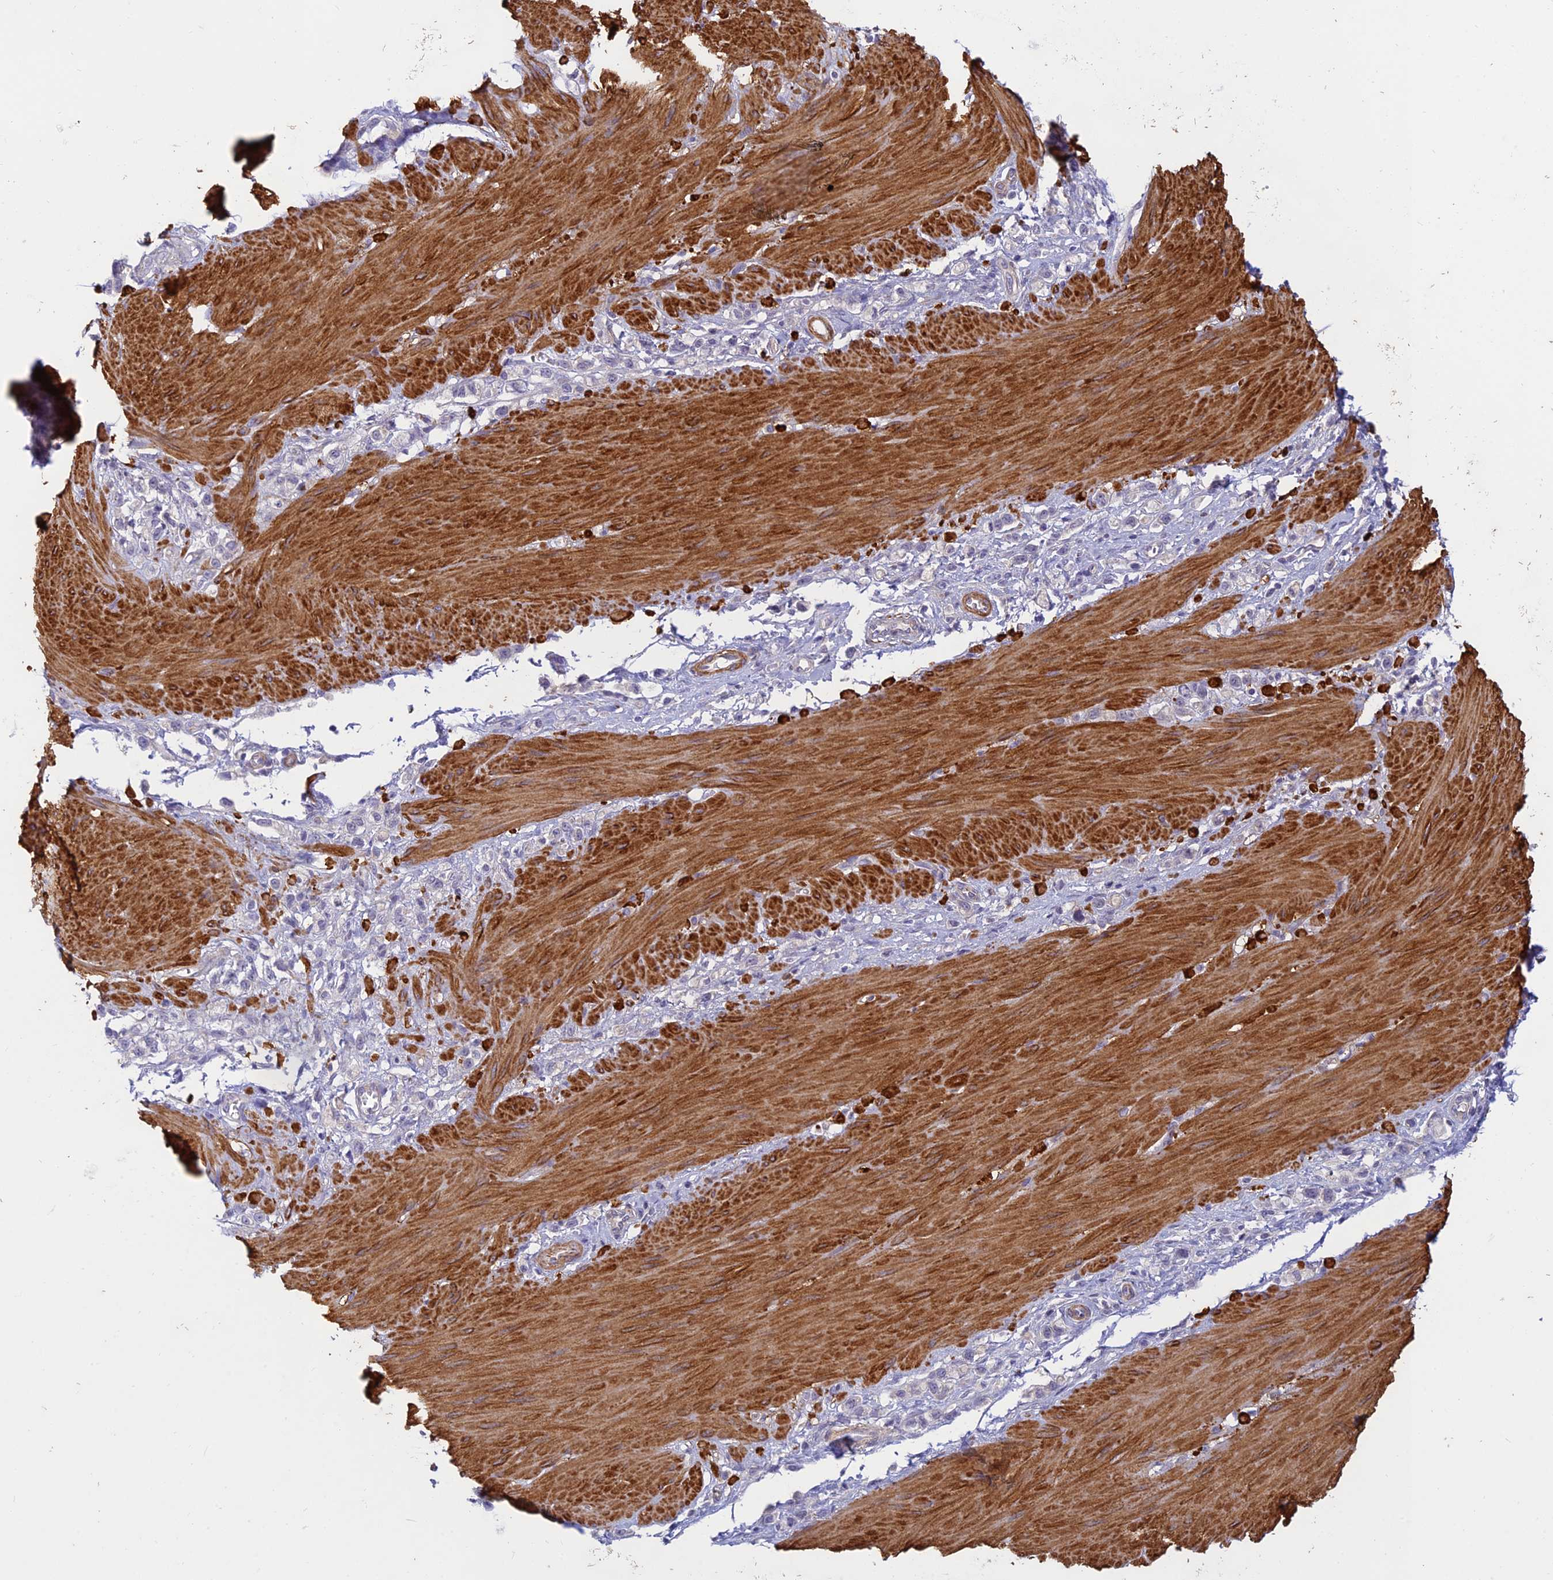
{"staining": {"intensity": "negative", "quantity": "none", "location": "none"}, "tissue": "stomach cancer", "cell_type": "Tumor cells", "image_type": "cancer", "snomed": [{"axis": "morphology", "description": "Adenocarcinoma, NOS"}, {"axis": "topography", "description": "Stomach"}], "caption": "This is an immunohistochemistry (IHC) image of stomach adenocarcinoma. There is no staining in tumor cells.", "gene": "FBXW4", "patient": {"sex": "female", "age": 65}}